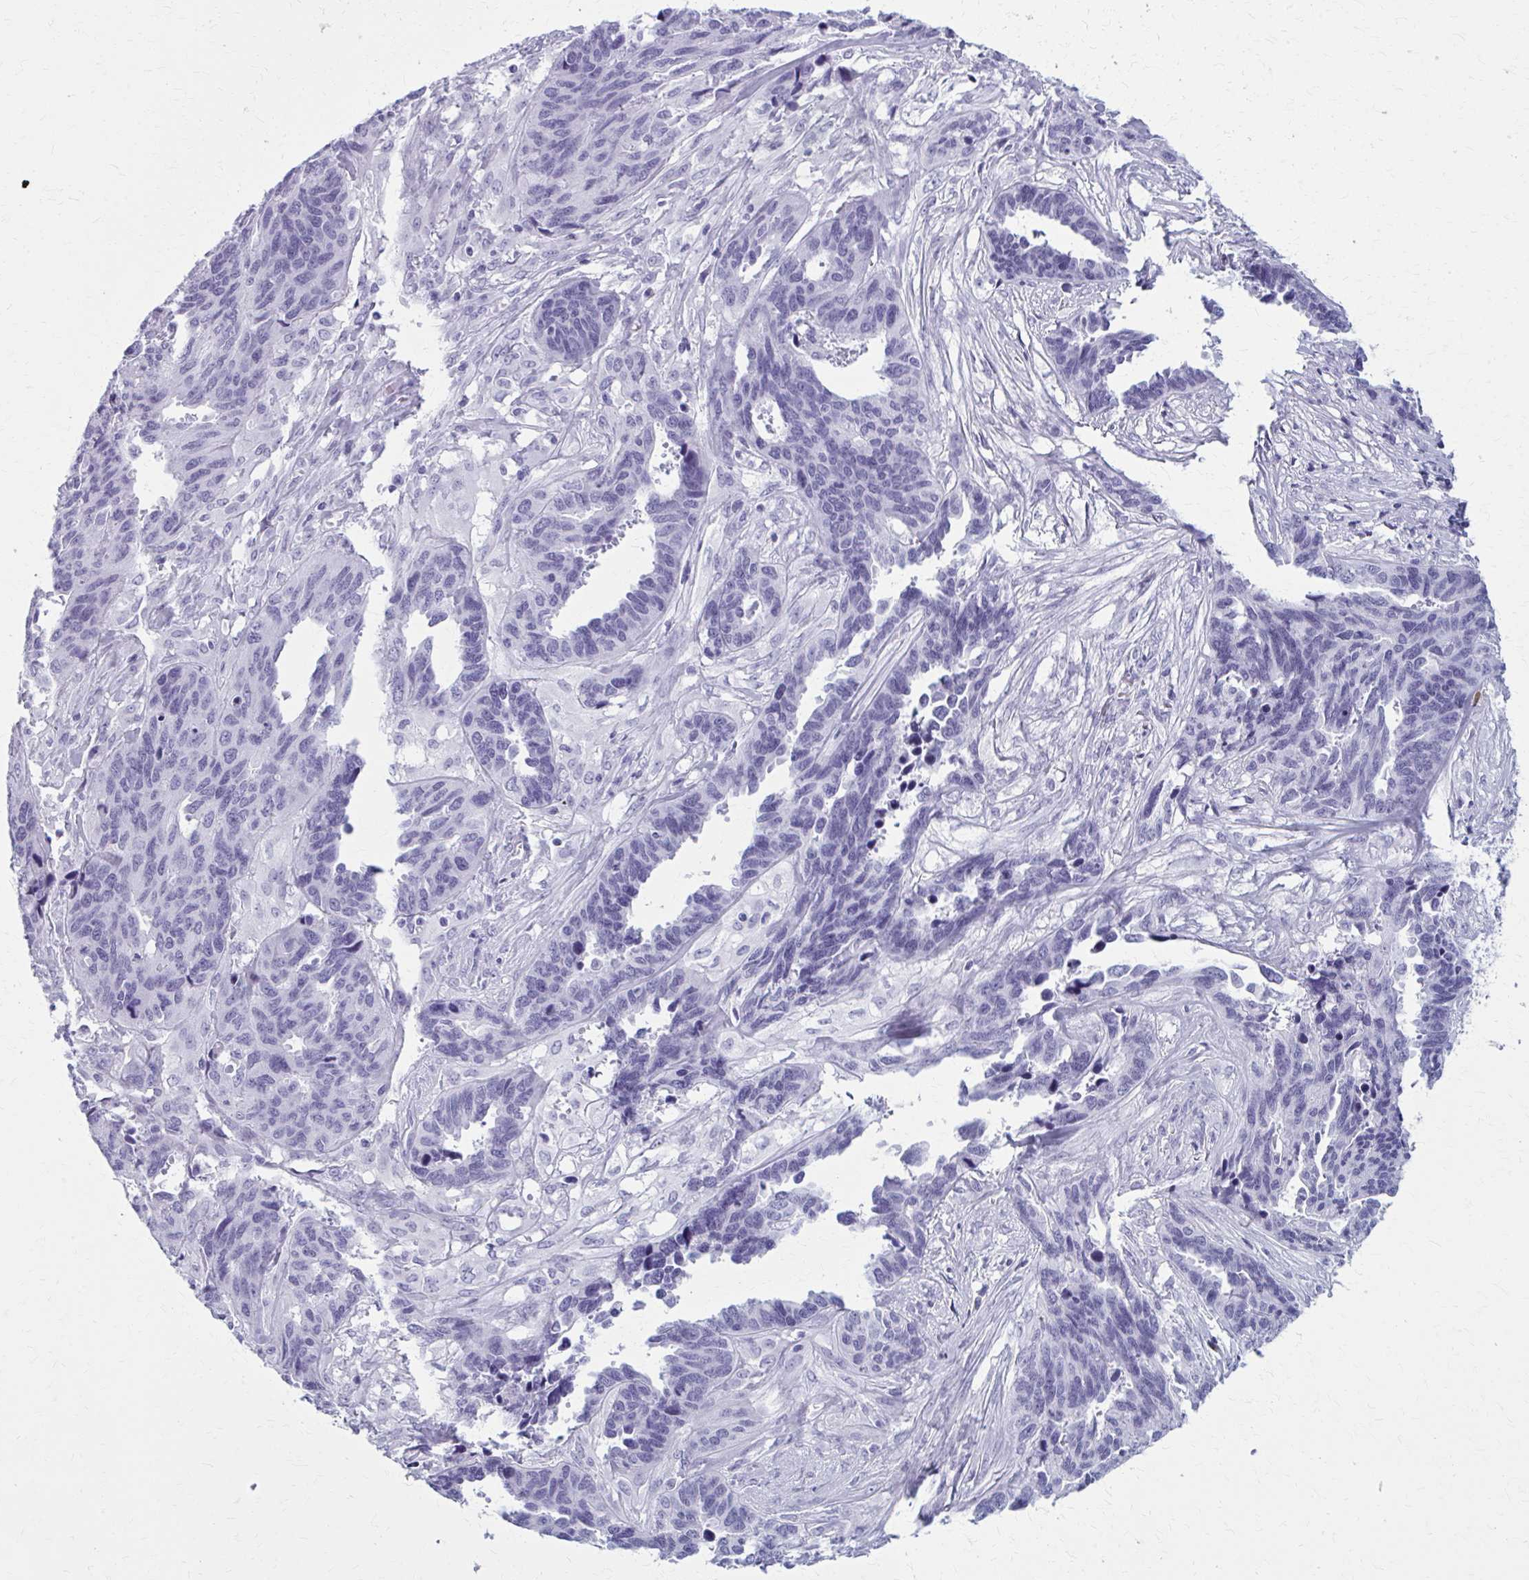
{"staining": {"intensity": "negative", "quantity": "none", "location": "none"}, "tissue": "ovarian cancer", "cell_type": "Tumor cells", "image_type": "cancer", "snomed": [{"axis": "morphology", "description": "Cystadenocarcinoma, serous, NOS"}, {"axis": "topography", "description": "Ovary"}], "caption": "The immunohistochemistry micrograph has no significant expression in tumor cells of ovarian cancer (serous cystadenocarcinoma) tissue. (DAB IHC with hematoxylin counter stain).", "gene": "ZDHHC7", "patient": {"sex": "female", "age": 64}}